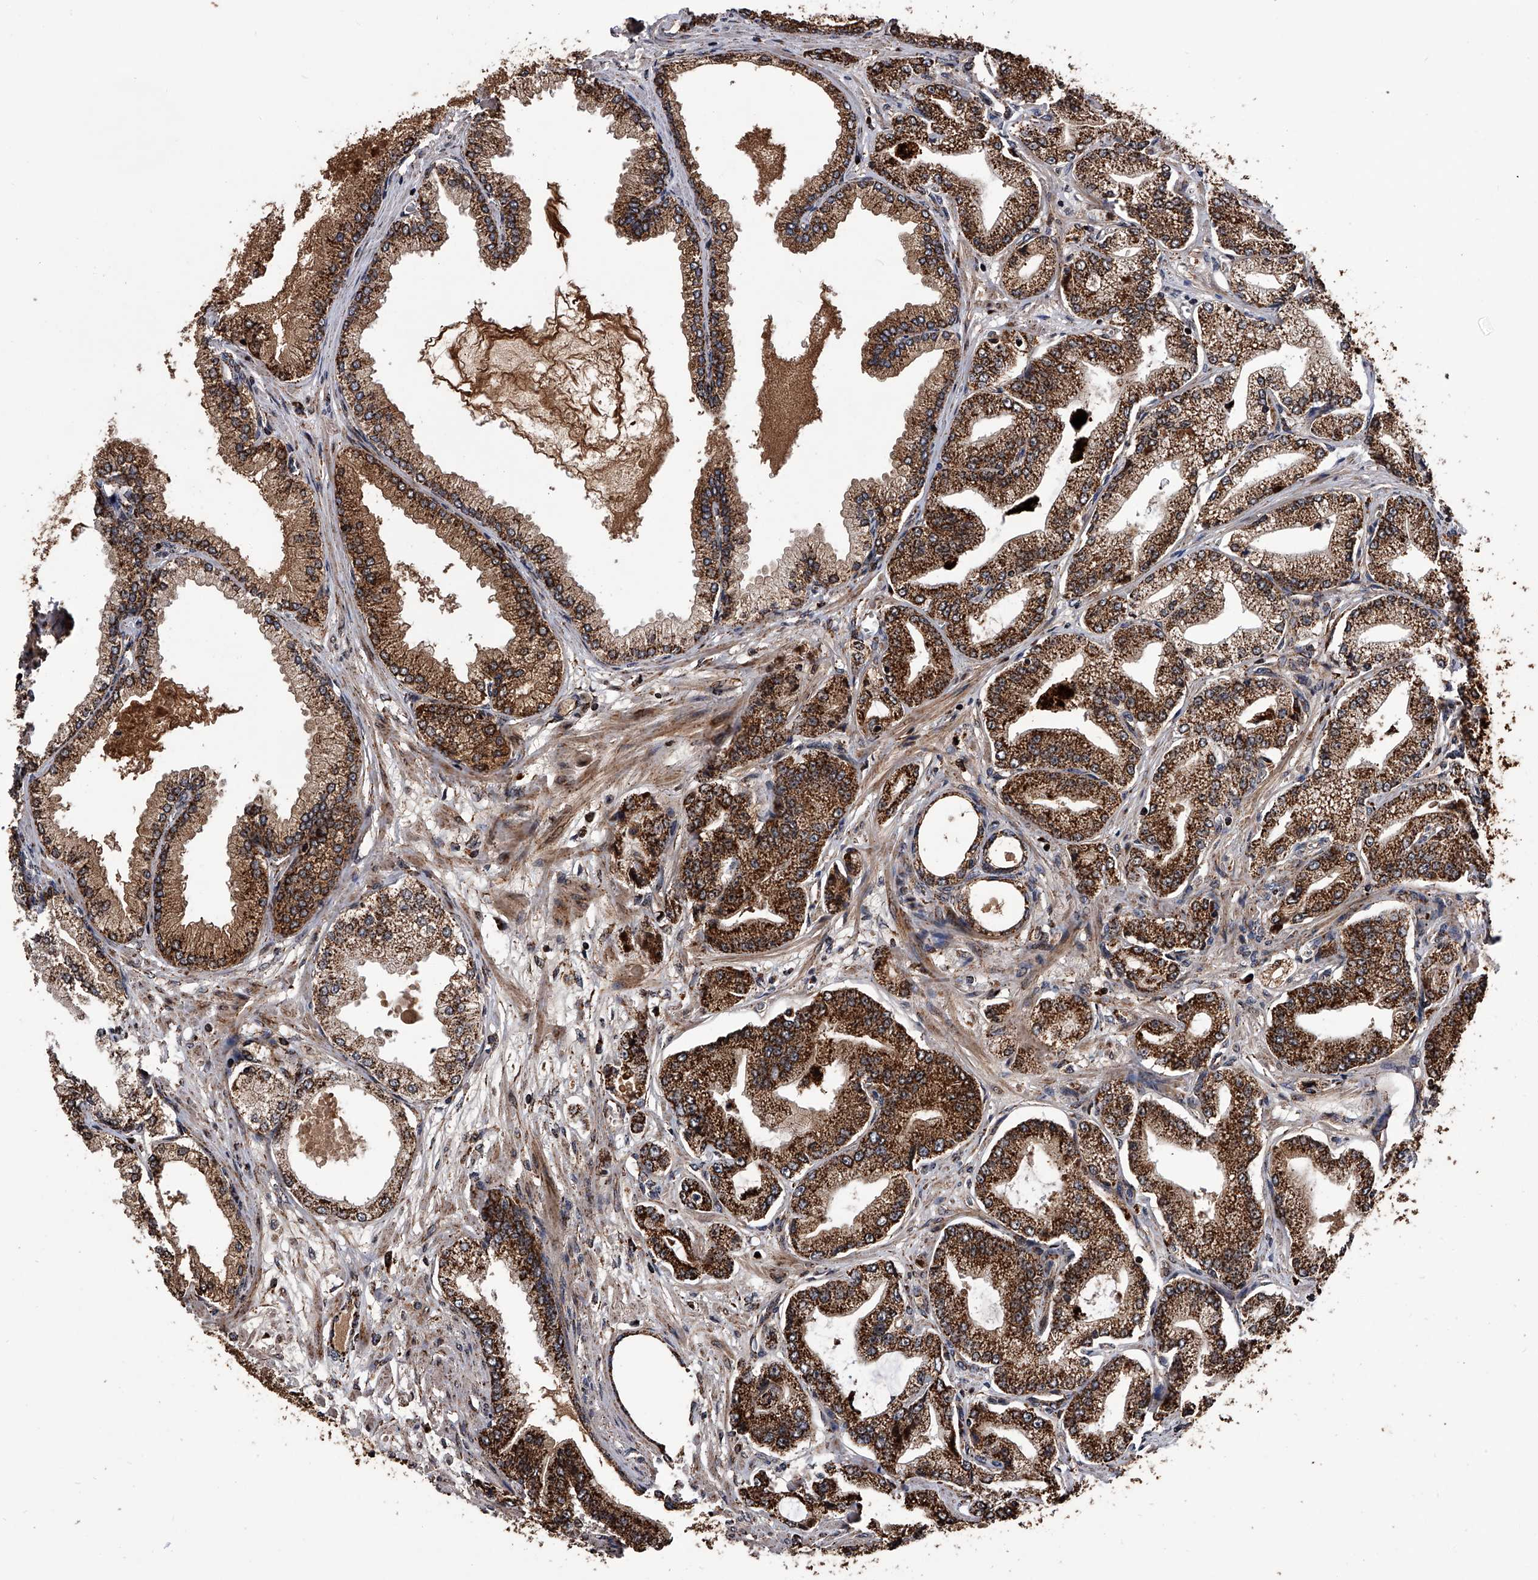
{"staining": {"intensity": "strong", "quantity": ">75%", "location": "cytoplasmic/membranous"}, "tissue": "prostate cancer", "cell_type": "Tumor cells", "image_type": "cancer", "snomed": [{"axis": "morphology", "description": "Adenocarcinoma, Low grade"}, {"axis": "topography", "description": "Prostate"}], "caption": "Strong cytoplasmic/membranous protein staining is seen in about >75% of tumor cells in prostate cancer (adenocarcinoma (low-grade)).", "gene": "SMPDL3A", "patient": {"sex": "male", "age": 63}}